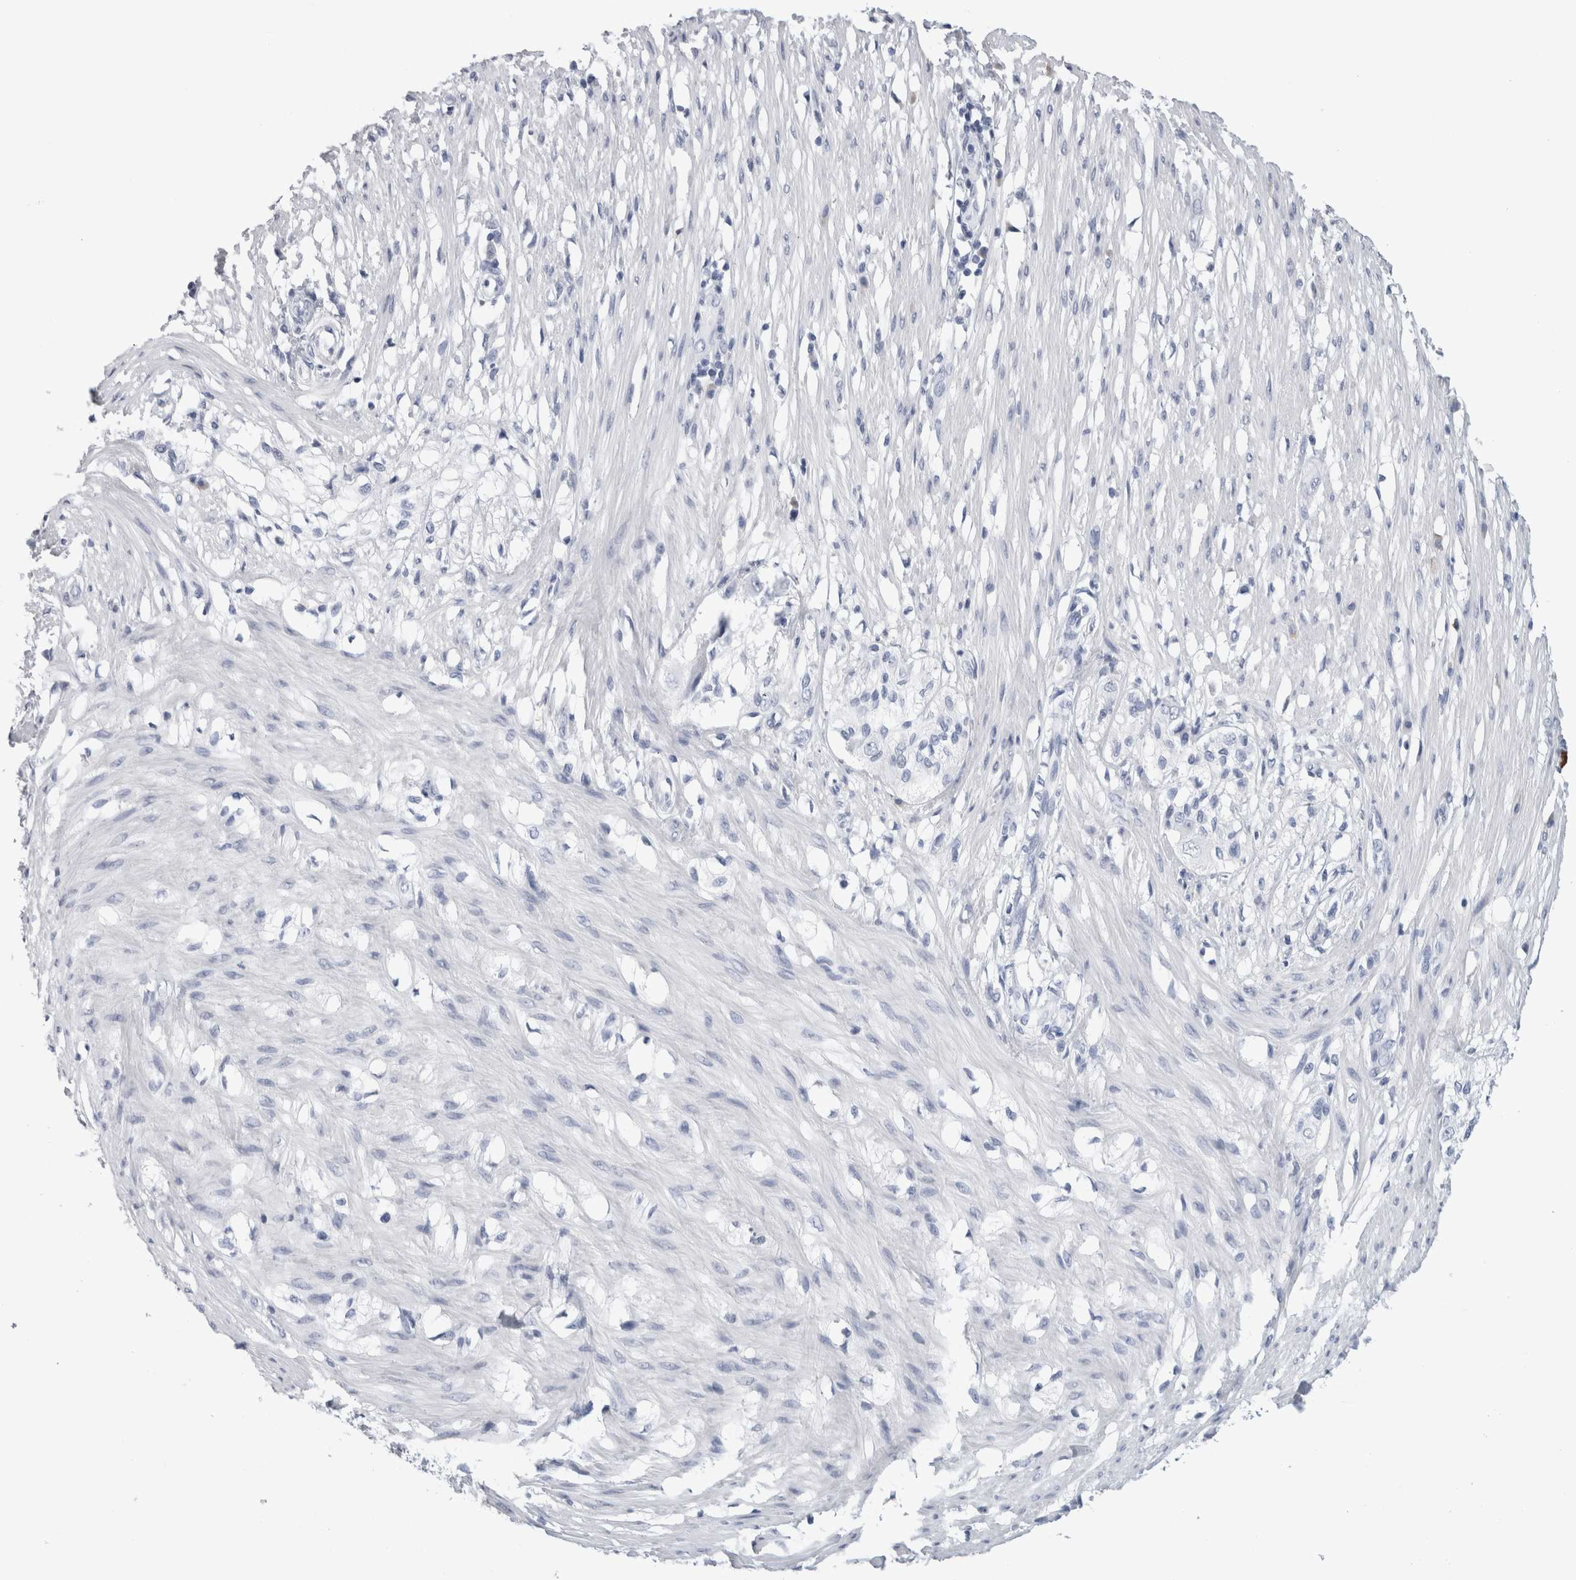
{"staining": {"intensity": "negative", "quantity": "none", "location": "none"}, "tissue": "smooth muscle", "cell_type": "Smooth muscle cells", "image_type": "normal", "snomed": [{"axis": "morphology", "description": "Normal tissue, NOS"}, {"axis": "morphology", "description": "Adenocarcinoma, NOS"}, {"axis": "topography", "description": "Smooth muscle"}, {"axis": "topography", "description": "Colon"}], "caption": "Immunohistochemistry photomicrograph of benign smooth muscle: human smooth muscle stained with DAB (3,3'-diaminobenzidine) displays no significant protein staining in smooth muscle cells.", "gene": "S100A12", "patient": {"sex": "male", "age": 14}}